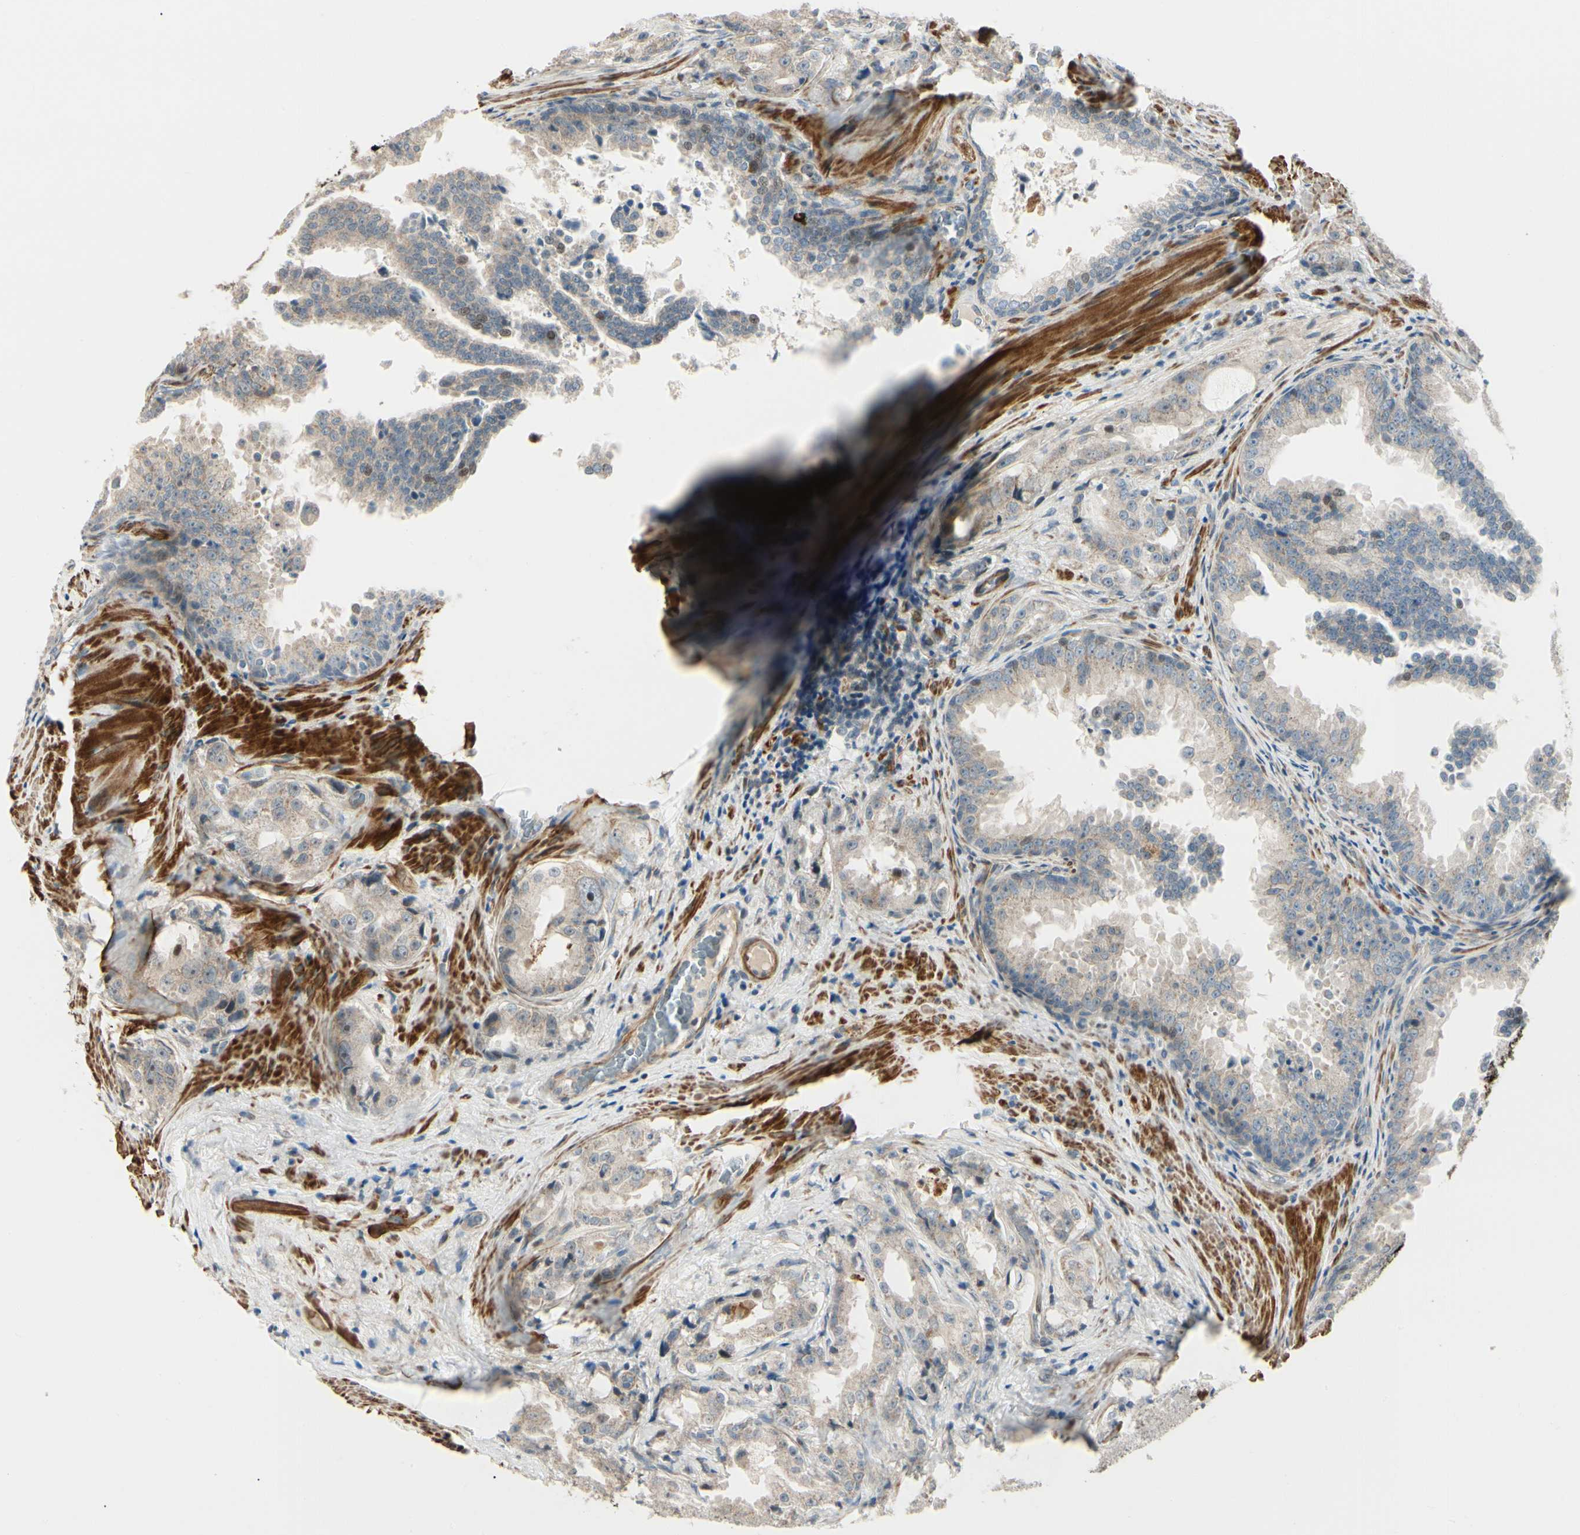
{"staining": {"intensity": "weak", "quantity": ">75%", "location": "cytoplasmic/membranous"}, "tissue": "prostate cancer", "cell_type": "Tumor cells", "image_type": "cancer", "snomed": [{"axis": "morphology", "description": "Adenocarcinoma, High grade"}, {"axis": "topography", "description": "Prostate"}], "caption": "A histopathology image showing weak cytoplasmic/membranous staining in about >75% of tumor cells in prostate cancer (high-grade adenocarcinoma), as visualized by brown immunohistochemical staining.", "gene": "P4HA3", "patient": {"sex": "male", "age": 73}}